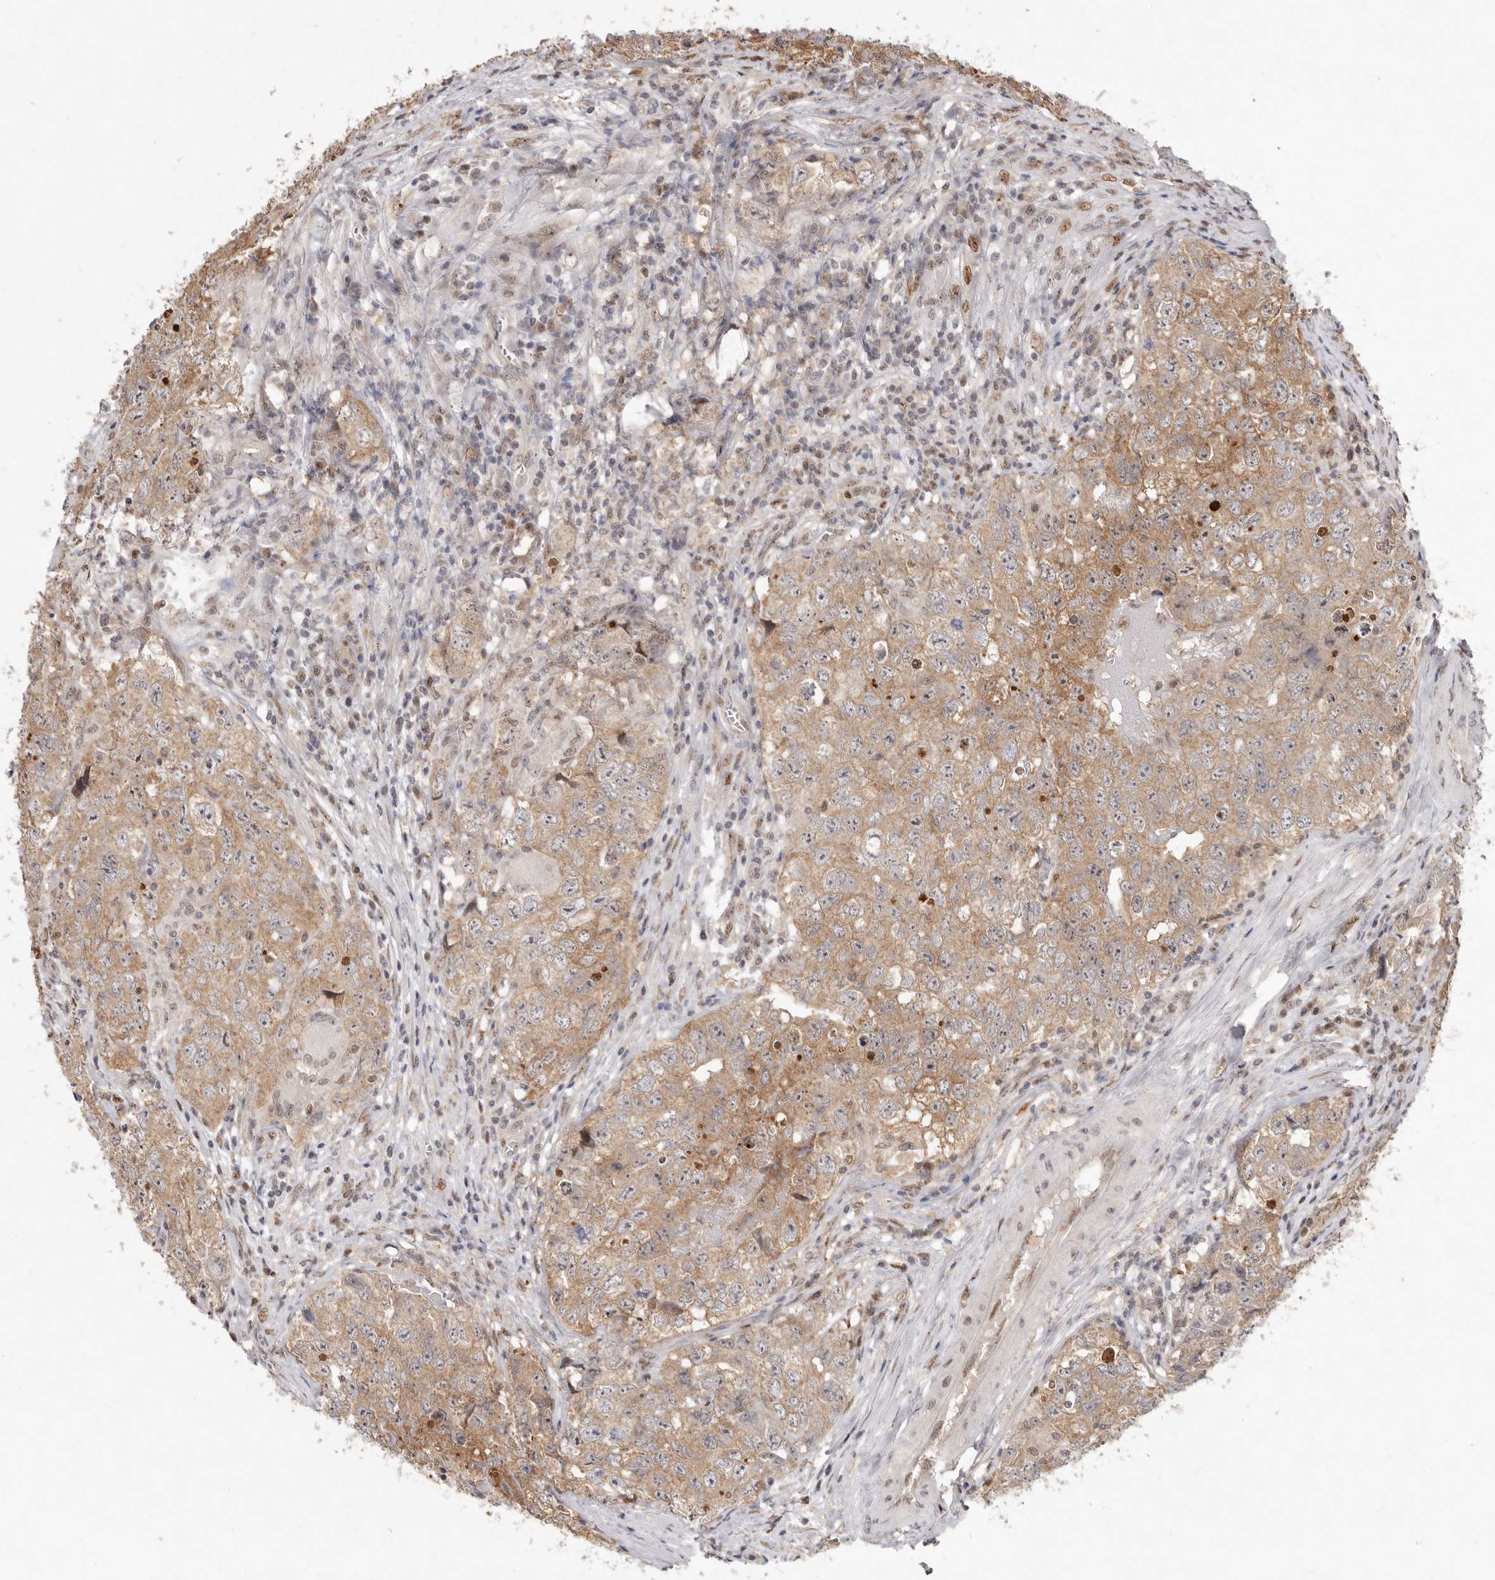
{"staining": {"intensity": "moderate", "quantity": "25%-75%", "location": "cytoplasmic/membranous,nuclear"}, "tissue": "testis cancer", "cell_type": "Tumor cells", "image_type": "cancer", "snomed": [{"axis": "morphology", "description": "Seminoma, NOS"}, {"axis": "morphology", "description": "Carcinoma, Embryonal, NOS"}, {"axis": "topography", "description": "Testis"}], "caption": "High-magnification brightfield microscopy of embryonal carcinoma (testis) stained with DAB (brown) and counterstained with hematoxylin (blue). tumor cells exhibit moderate cytoplasmic/membranous and nuclear expression is identified in about25%-75% of cells. Using DAB (brown) and hematoxylin (blue) stains, captured at high magnification using brightfield microscopy.", "gene": "TADA1", "patient": {"sex": "male", "age": 43}}